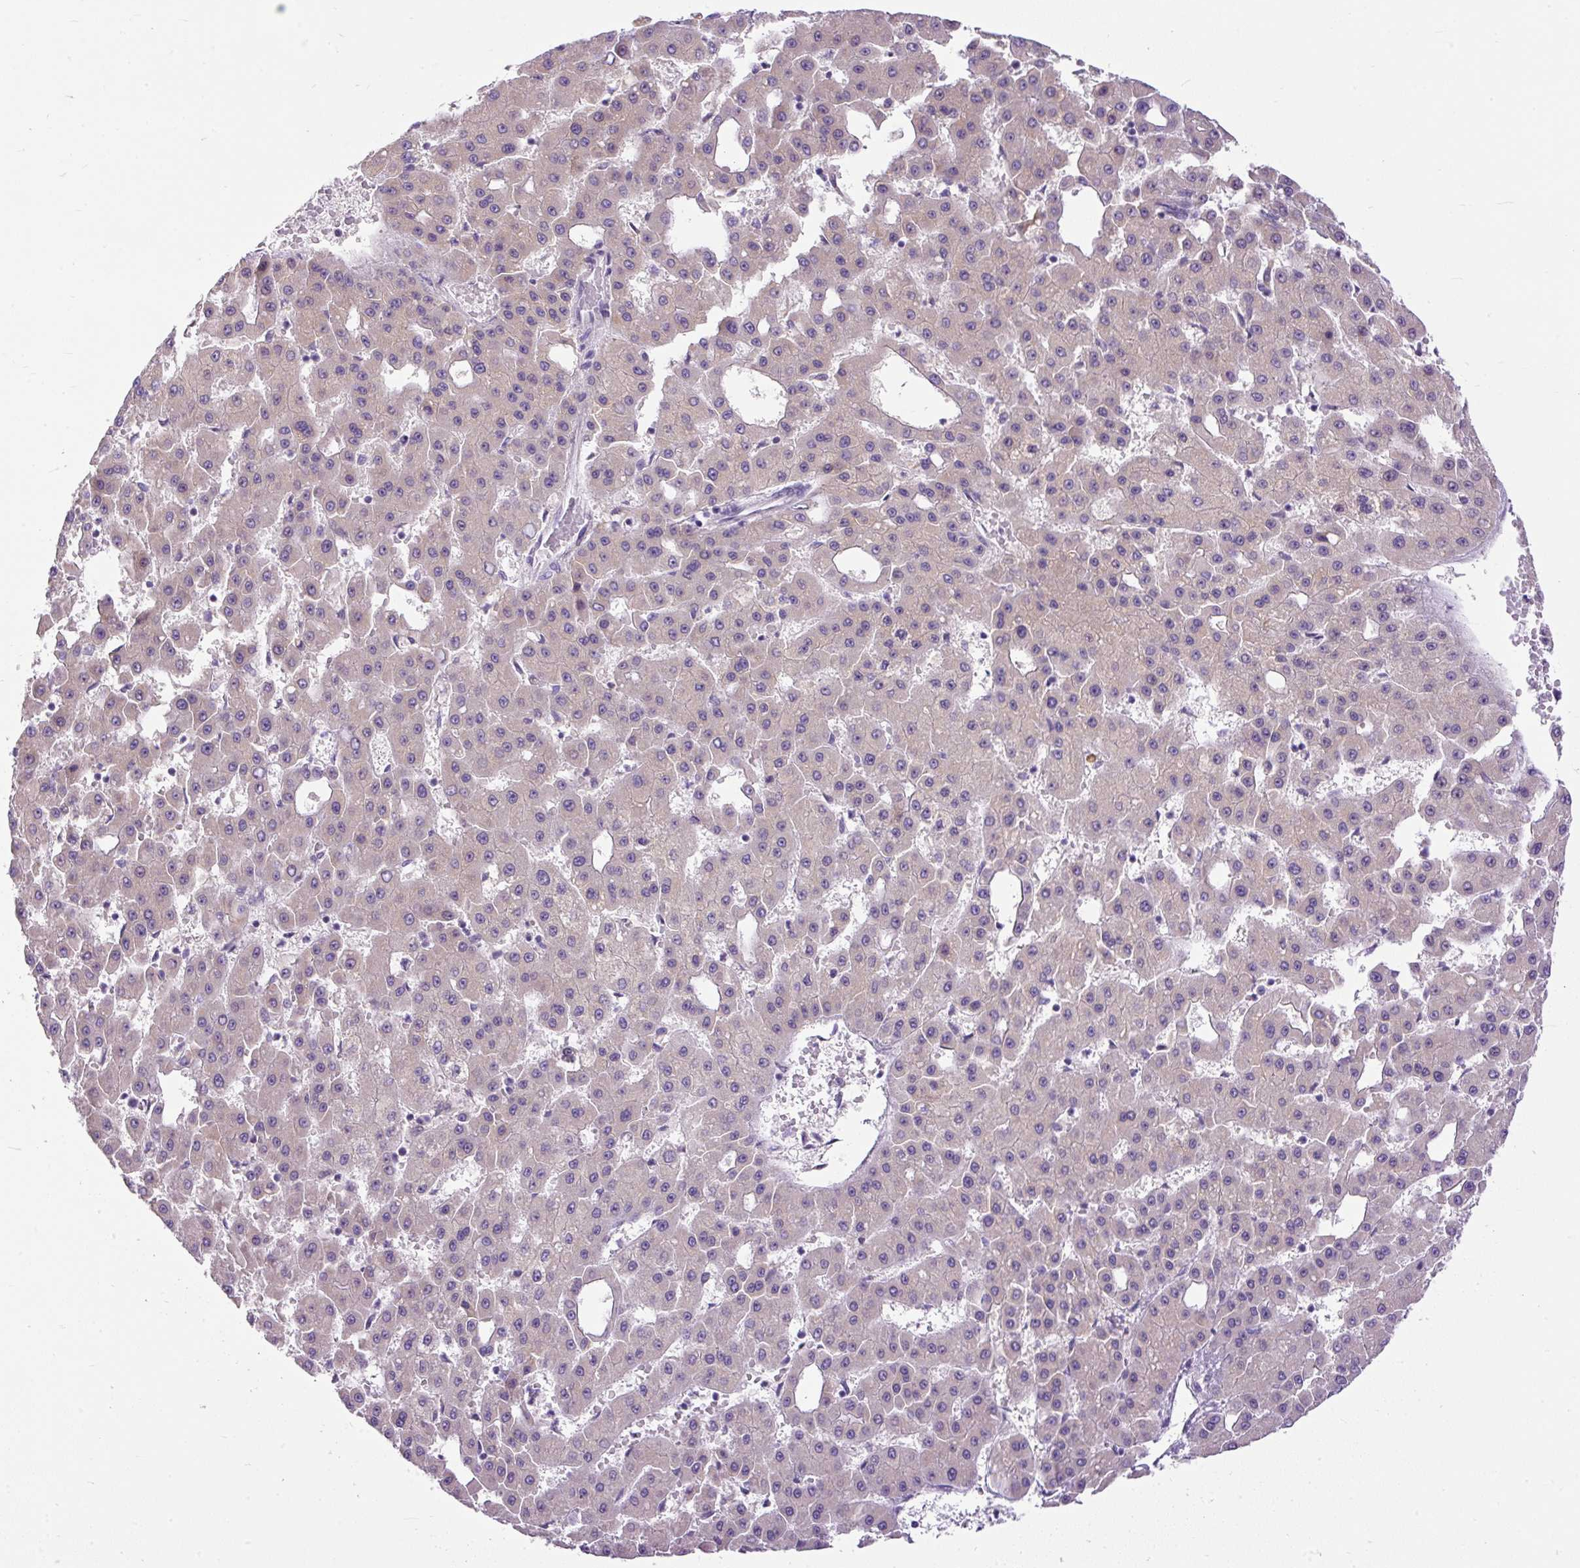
{"staining": {"intensity": "negative", "quantity": "none", "location": "none"}, "tissue": "liver cancer", "cell_type": "Tumor cells", "image_type": "cancer", "snomed": [{"axis": "morphology", "description": "Carcinoma, Hepatocellular, NOS"}, {"axis": "topography", "description": "Liver"}], "caption": "An IHC micrograph of hepatocellular carcinoma (liver) is shown. There is no staining in tumor cells of hepatocellular carcinoma (liver). Brightfield microscopy of IHC stained with DAB (brown) and hematoxylin (blue), captured at high magnification.", "gene": "SYBU", "patient": {"sex": "male", "age": 47}}